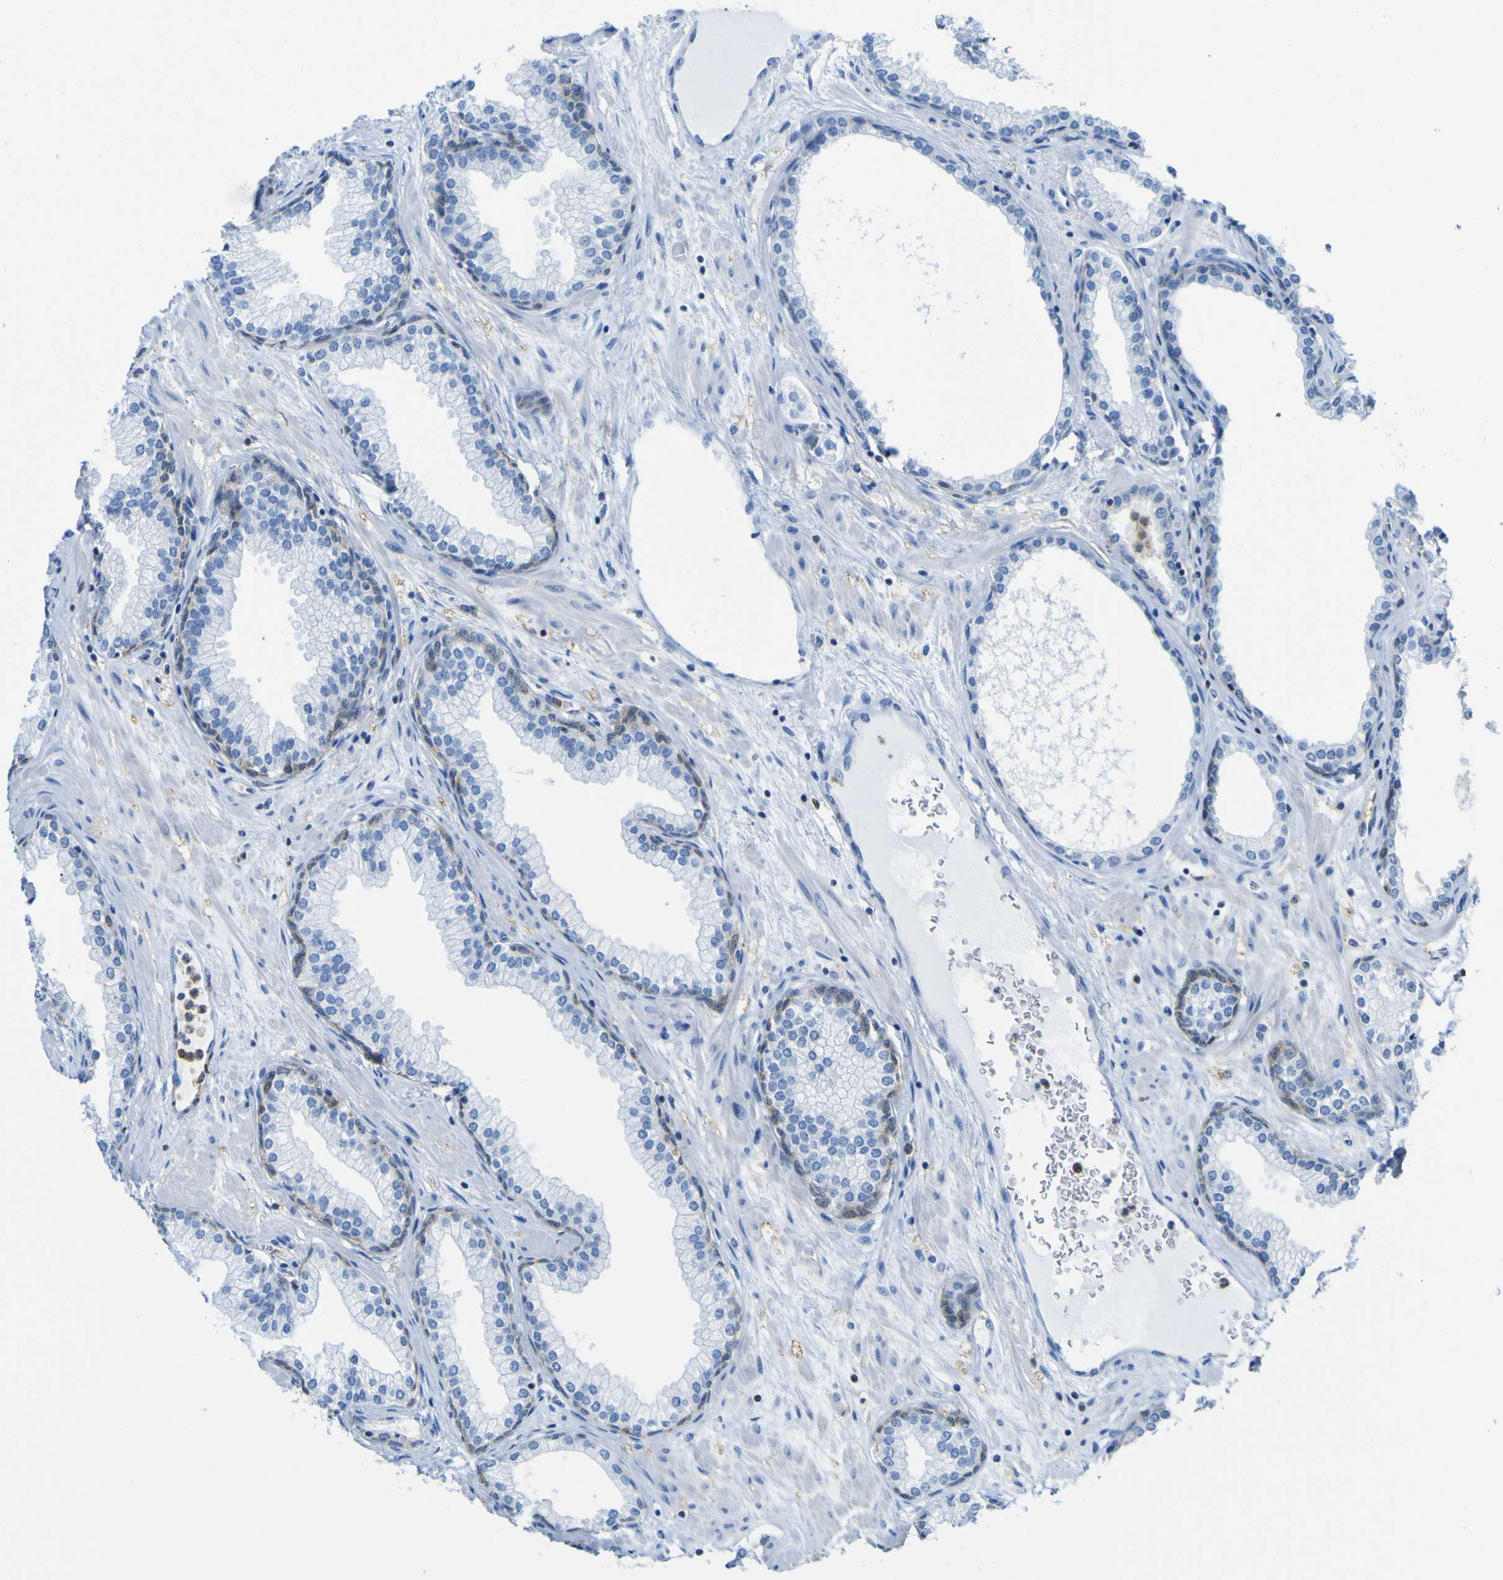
{"staining": {"intensity": "weak", "quantity": "<25%", "location": "cytoplasmic/membranous"}, "tissue": "prostate", "cell_type": "Glandular cells", "image_type": "normal", "snomed": [{"axis": "morphology", "description": "Normal tissue, NOS"}, {"axis": "morphology", "description": "Urothelial carcinoma, Low grade"}, {"axis": "topography", "description": "Urinary bladder"}, {"axis": "topography", "description": "Prostate"}], "caption": "An immunohistochemistry (IHC) micrograph of unremarkable prostate is shown. There is no staining in glandular cells of prostate. (DAB (3,3'-diaminobenzidine) IHC, high magnification).", "gene": "ABHD3", "patient": {"sex": "male", "age": 60}}